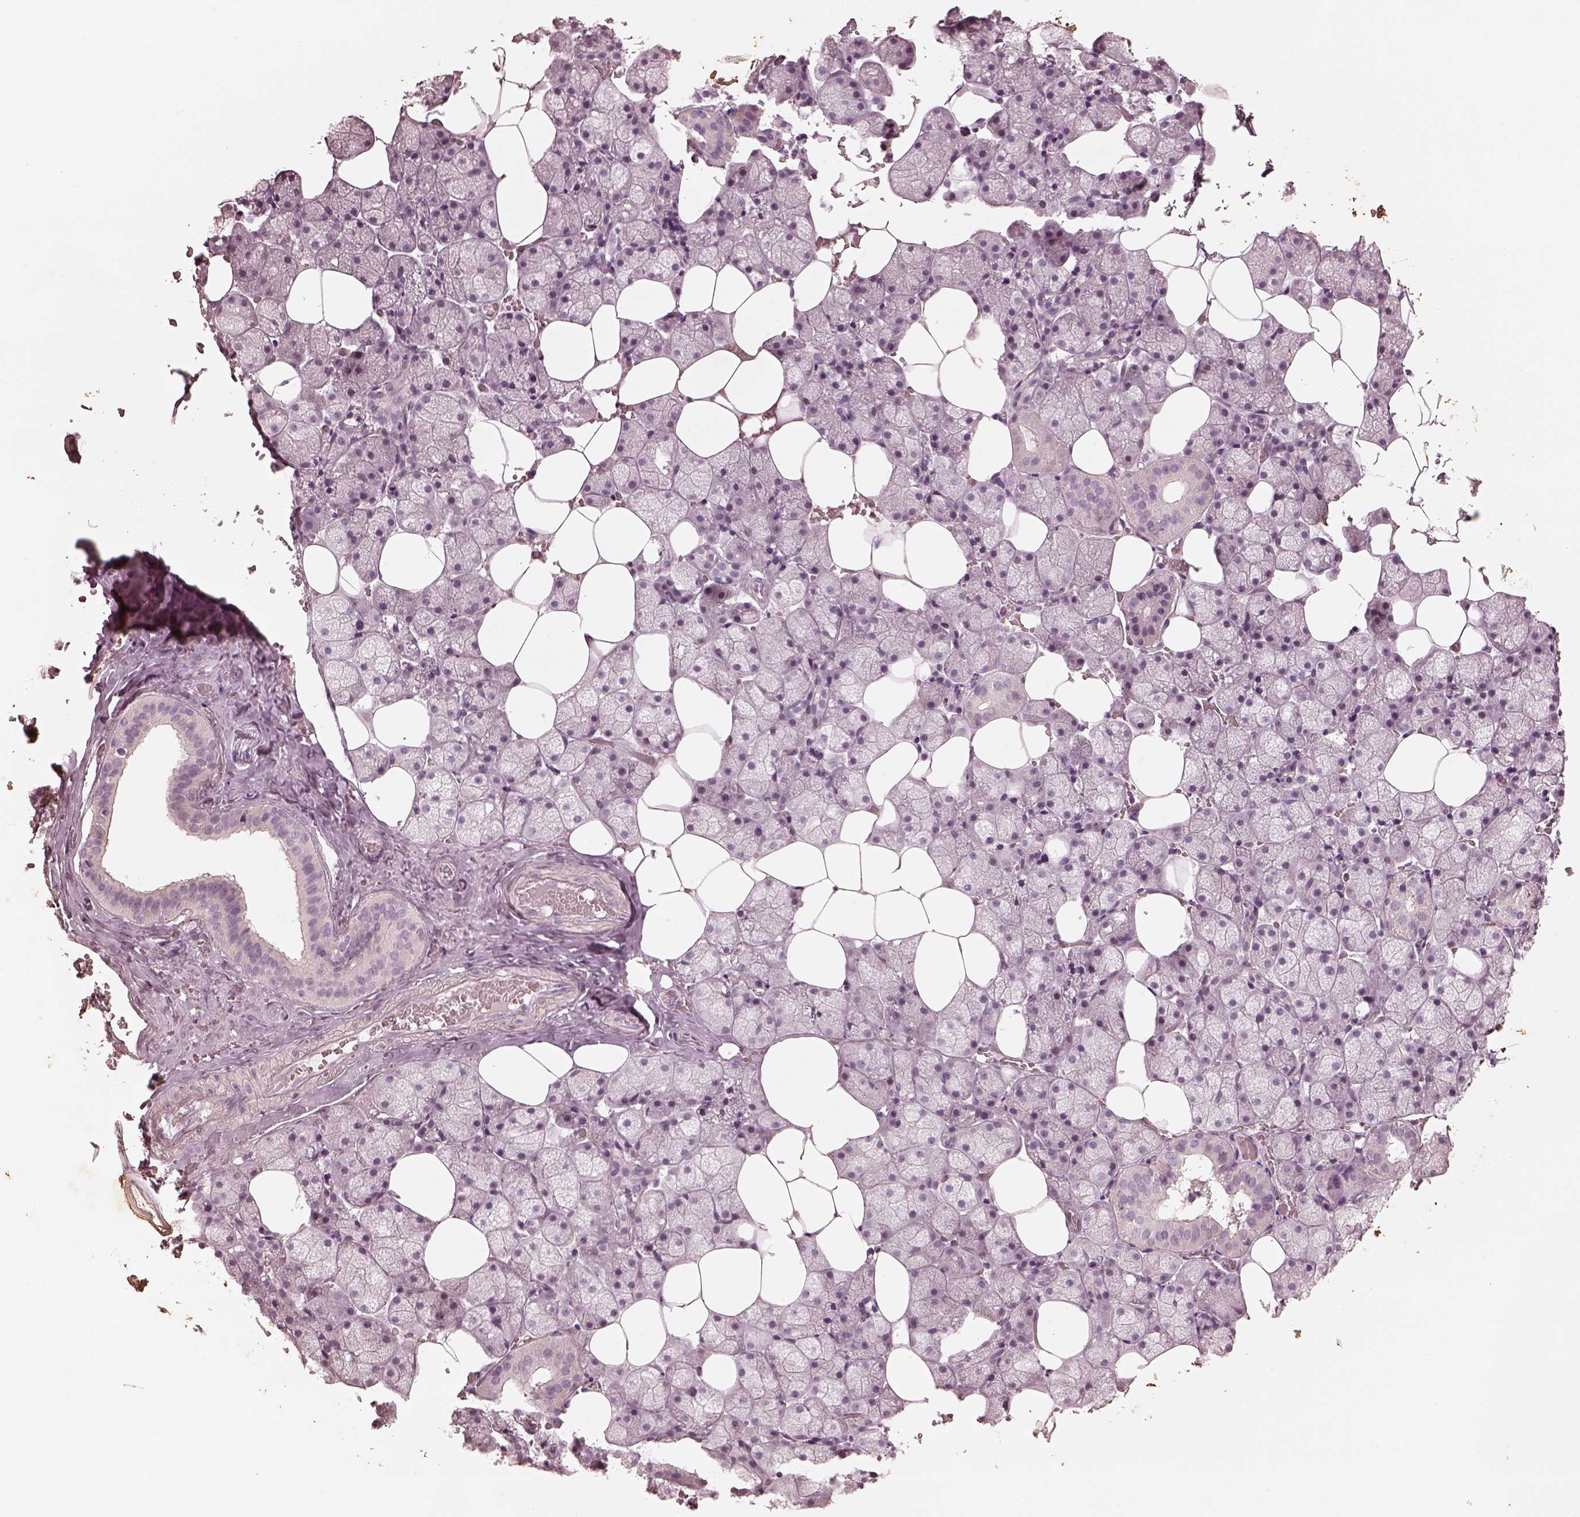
{"staining": {"intensity": "negative", "quantity": "none", "location": "none"}, "tissue": "salivary gland", "cell_type": "Glandular cells", "image_type": "normal", "snomed": [{"axis": "morphology", "description": "Normal tissue, NOS"}, {"axis": "topography", "description": "Salivary gland"}], "caption": "Unremarkable salivary gland was stained to show a protein in brown. There is no significant expression in glandular cells. The staining was performed using DAB to visualize the protein expression in brown, while the nuclei were stained in blue with hematoxylin (Magnification: 20x).", "gene": "ADRB3", "patient": {"sex": "male", "age": 38}}